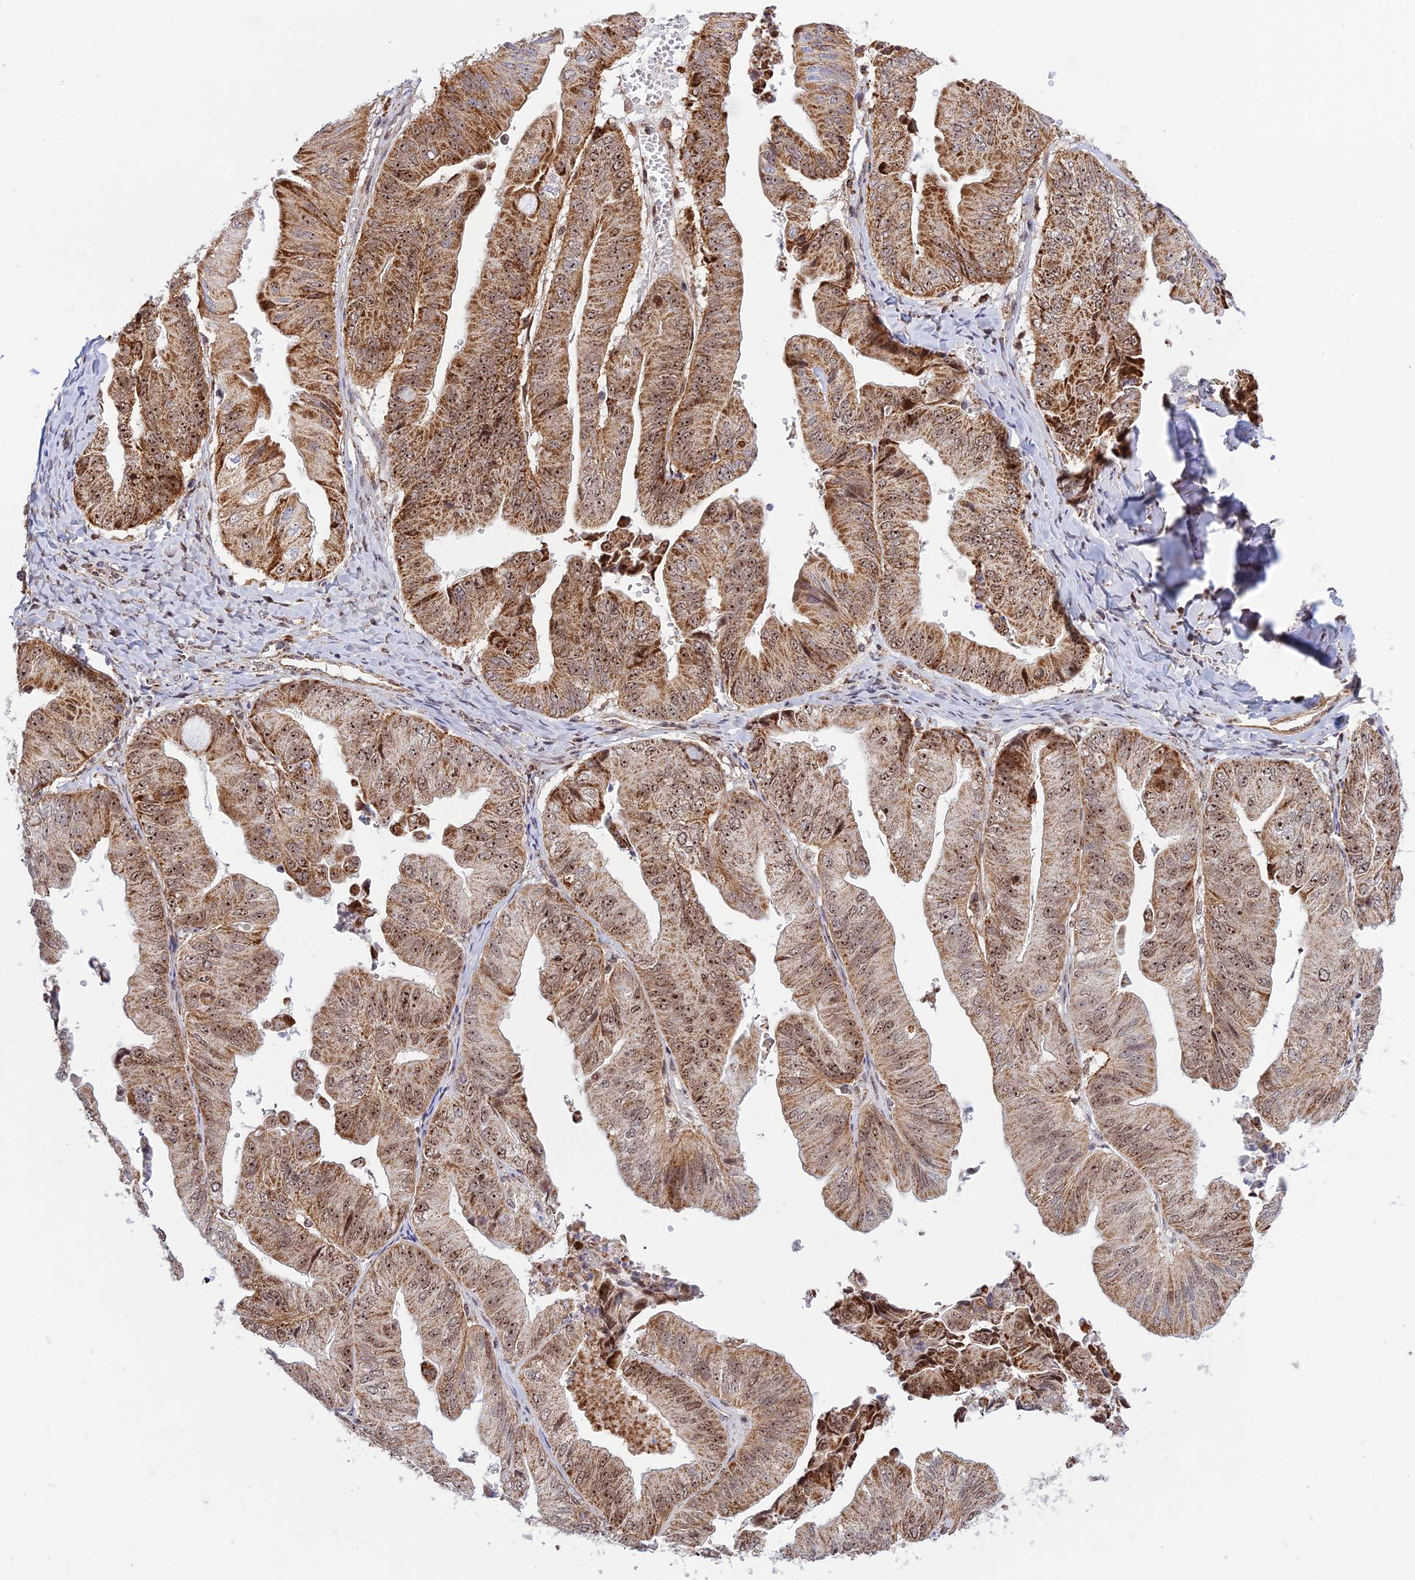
{"staining": {"intensity": "moderate", "quantity": ">75%", "location": "cytoplasmic/membranous,nuclear"}, "tissue": "ovarian cancer", "cell_type": "Tumor cells", "image_type": "cancer", "snomed": [{"axis": "morphology", "description": "Cystadenocarcinoma, mucinous, NOS"}, {"axis": "topography", "description": "Ovary"}], "caption": "Protein expression analysis of ovarian cancer shows moderate cytoplasmic/membranous and nuclear staining in approximately >75% of tumor cells.", "gene": "POLR1G", "patient": {"sex": "female", "age": 61}}